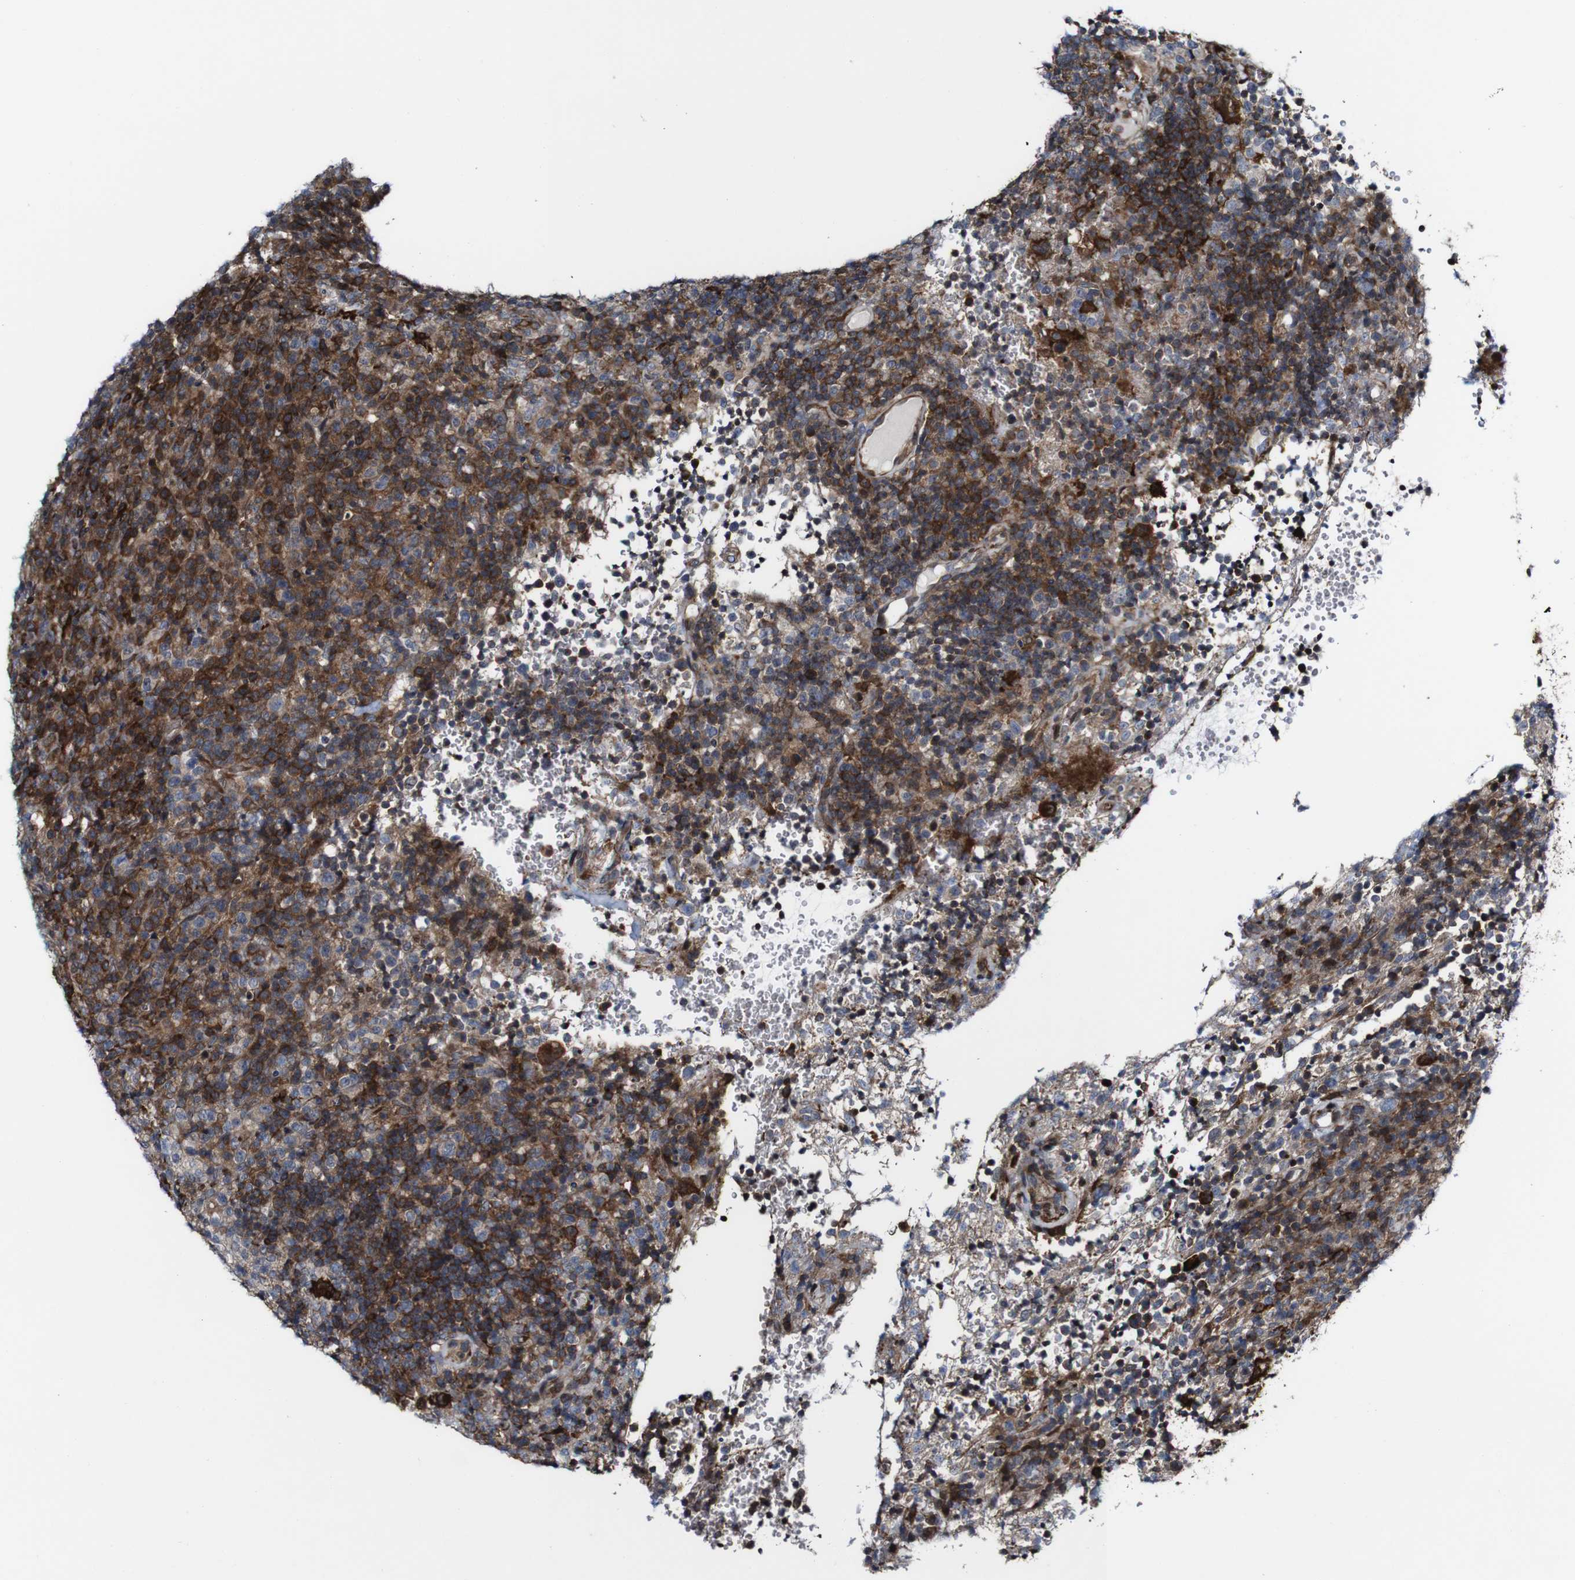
{"staining": {"intensity": "strong", "quantity": ">75%", "location": "cytoplasmic/membranous"}, "tissue": "lymphoma", "cell_type": "Tumor cells", "image_type": "cancer", "snomed": [{"axis": "morphology", "description": "Malignant lymphoma, non-Hodgkin's type, High grade"}, {"axis": "topography", "description": "Lymph node"}], "caption": "This photomicrograph displays immunohistochemistry (IHC) staining of human high-grade malignant lymphoma, non-Hodgkin's type, with high strong cytoplasmic/membranous staining in about >75% of tumor cells.", "gene": "JAK2", "patient": {"sex": "female", "age": 76}}